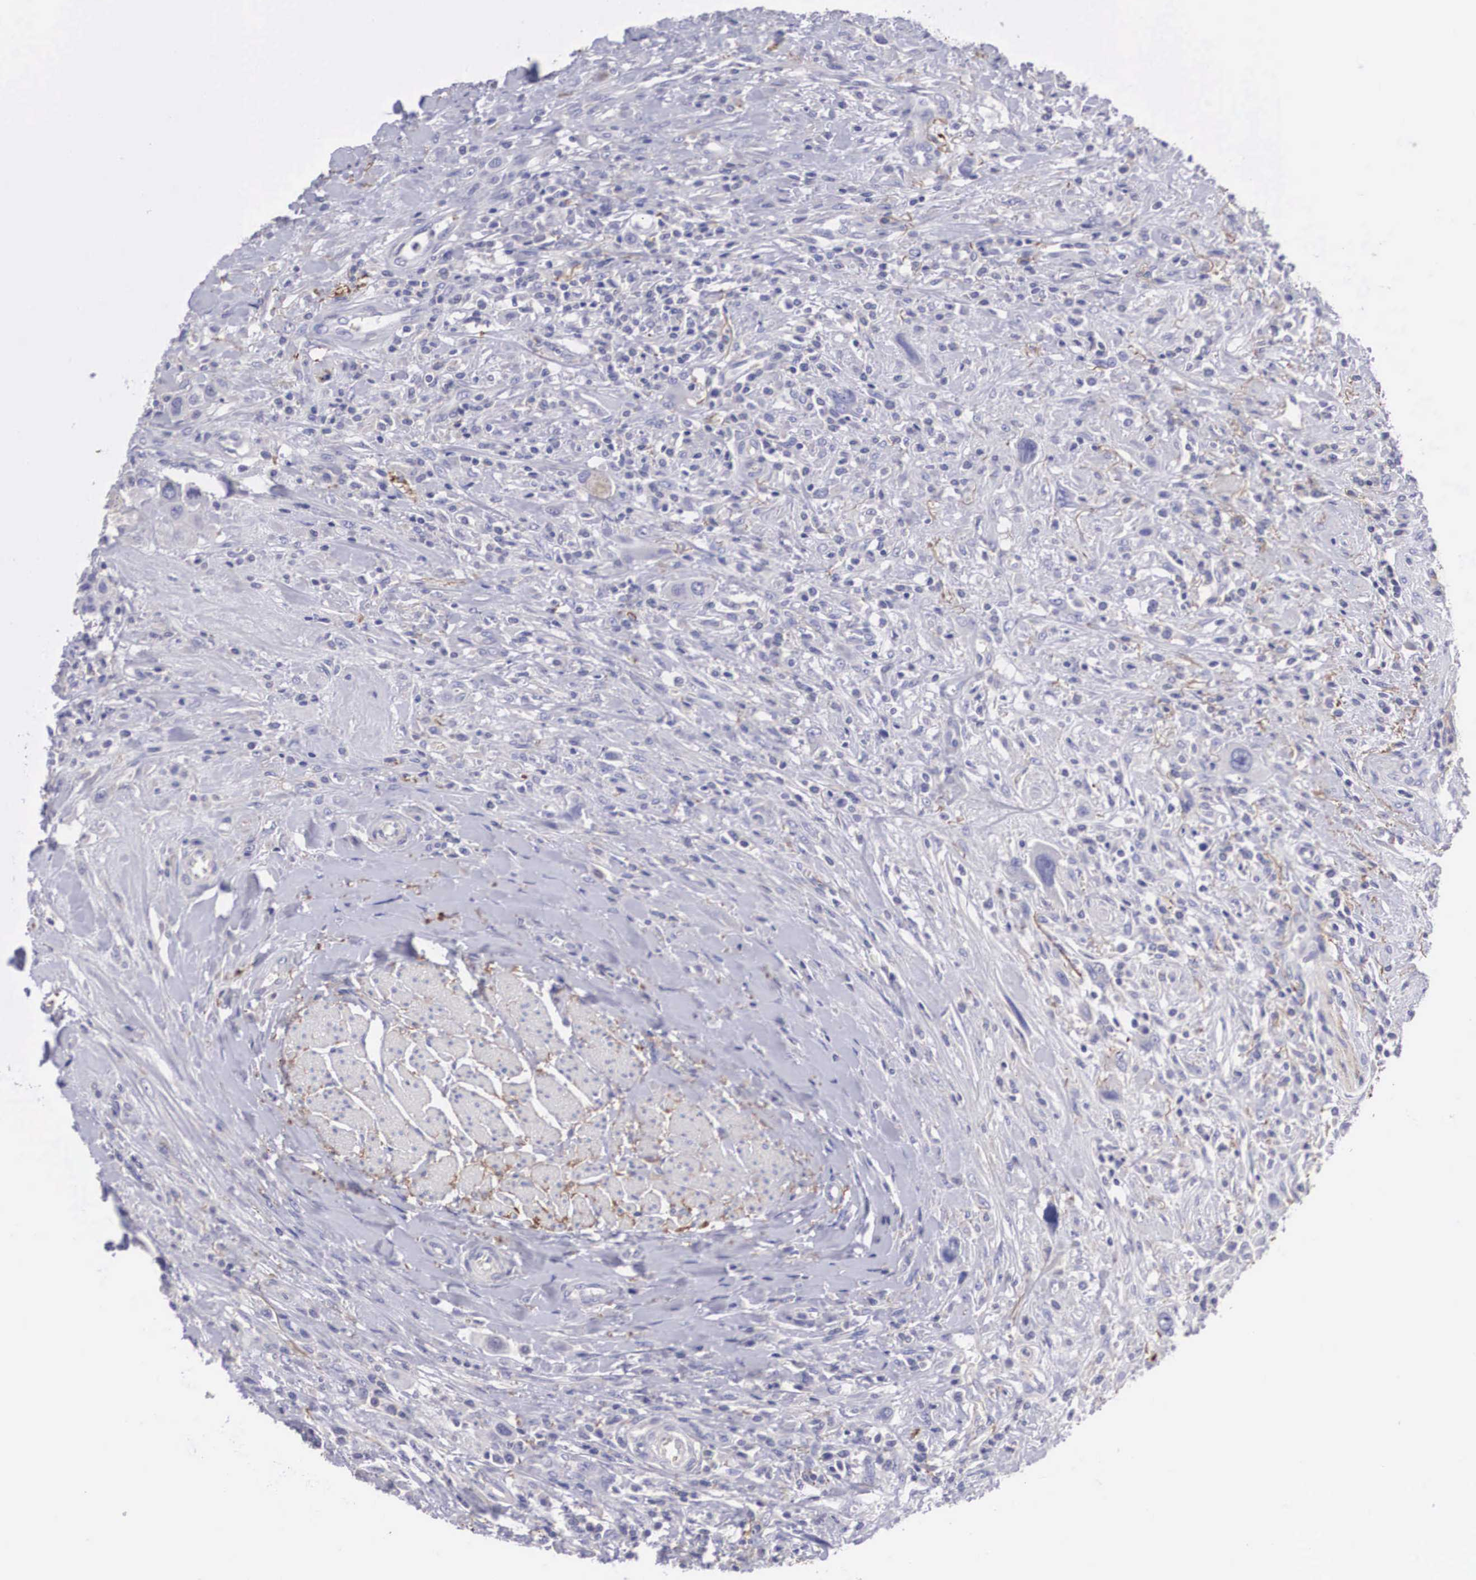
{"staining": {"intensity": "negative", "quantity": "none", "location": "none"}, "tissue": "urothelial cancer", "cell_type": "Tumor cells", "image_type": "cancer", "snomed": [{"axis": "morphology", "description": "Urothelial carcinoma, High grade"}, {"axis": "topography", "description": "Urinary bladder"}], "caption": "Tumor cells are negative for brown protein staining in urothelial cancer.", "gene": "CLU", "patient": {"sex": "male", "age": 50}}